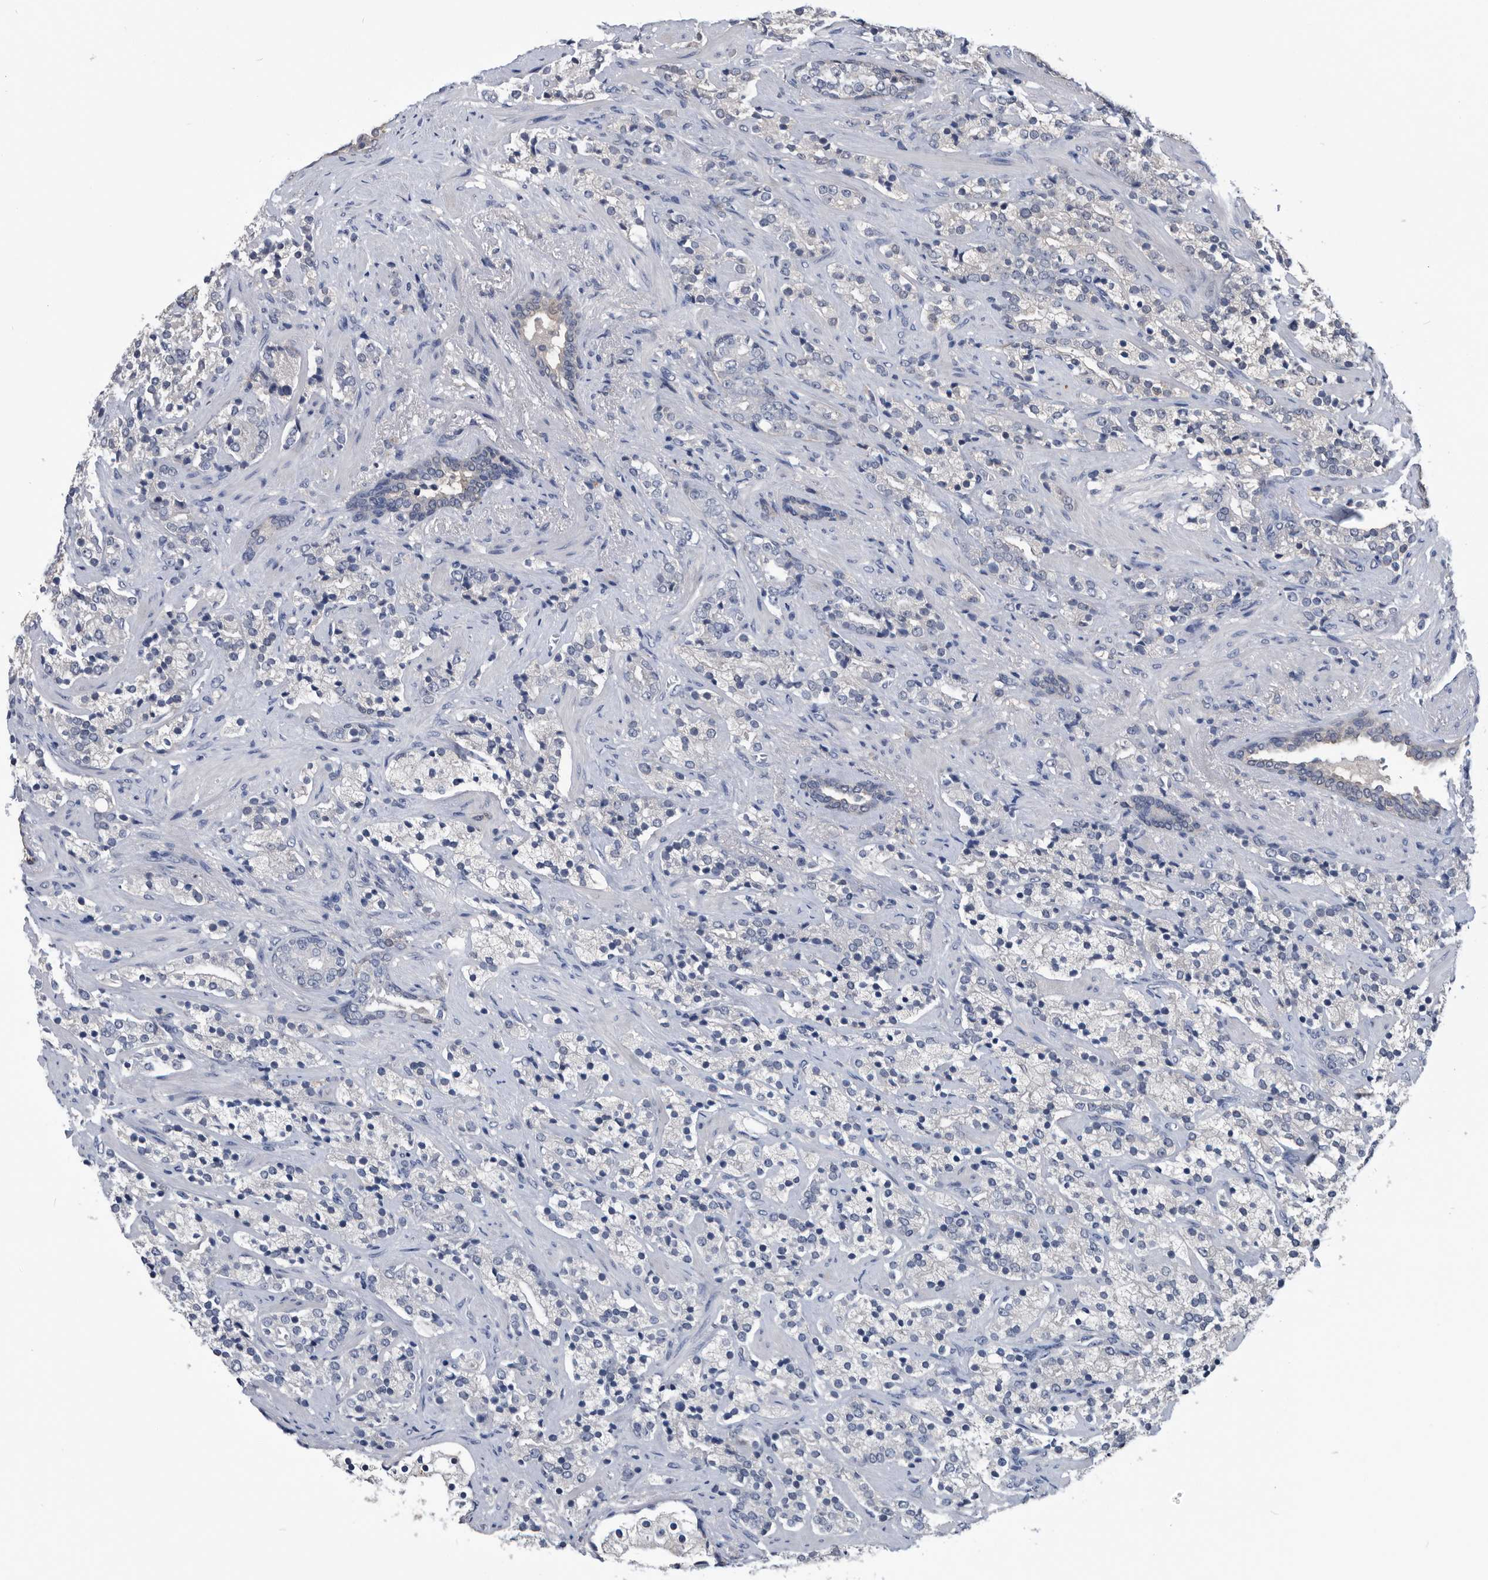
{"staining": {"intensity": "negative", "quantity": "none", "location": "none"}, "tissue": "prostate cancer", "cell_type": "Tumor cells", "image_type": "cancer", "snomed": [{"axis": "morphology", "description": "Adenocarcinoma, High grade"}, {"axis": "topography", "description": "Prostate"}], "caption": "Immunohistochemical staining of adenocarcinoma (high-grade) (prostate) reveals no significant staining in tumor cells.", "gene": "PDXK", "patient": {"sex": "male", "age": 71}}